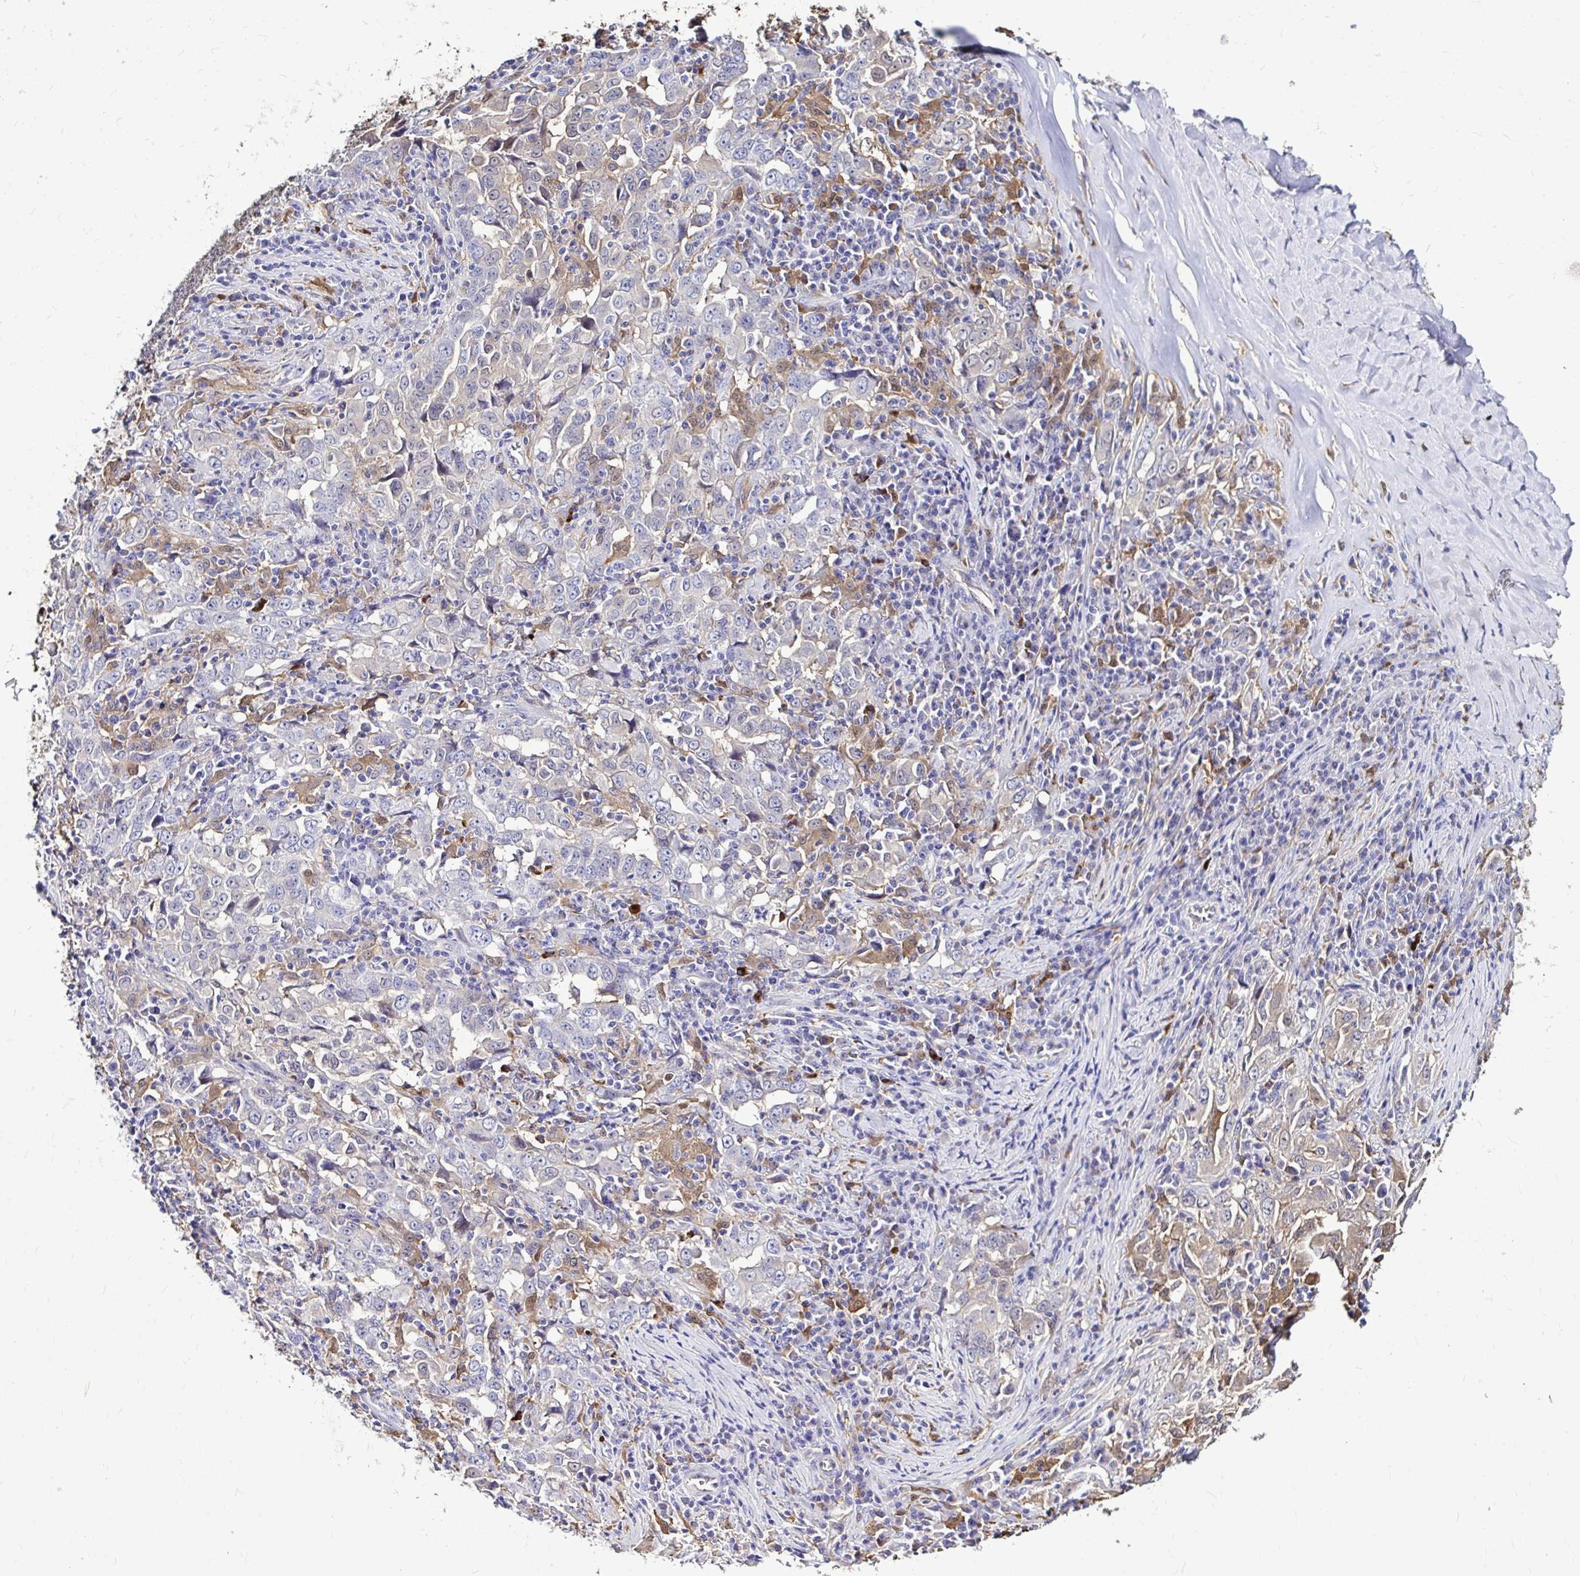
{"staining": {"intensity": "weak", "quantity": "<25%", "location": "cytoplasmic/membranous"}, "tissue": "lung cancer", "cell_type": "Tumor cells", "image_type": "cancer", "snomed": [{"axis": "morphology", "description": "Adenocarcinoma, NOS"}, {"axis": "topography", "description": "Lung"}], "caption": "IHC photomicrograph of human adenocarcinoma (lung) stained for a protein (brown), which reveals no staining in tumor cells.", "gene": "IDH1", "patient": {"sex": "male", "age": 67}}